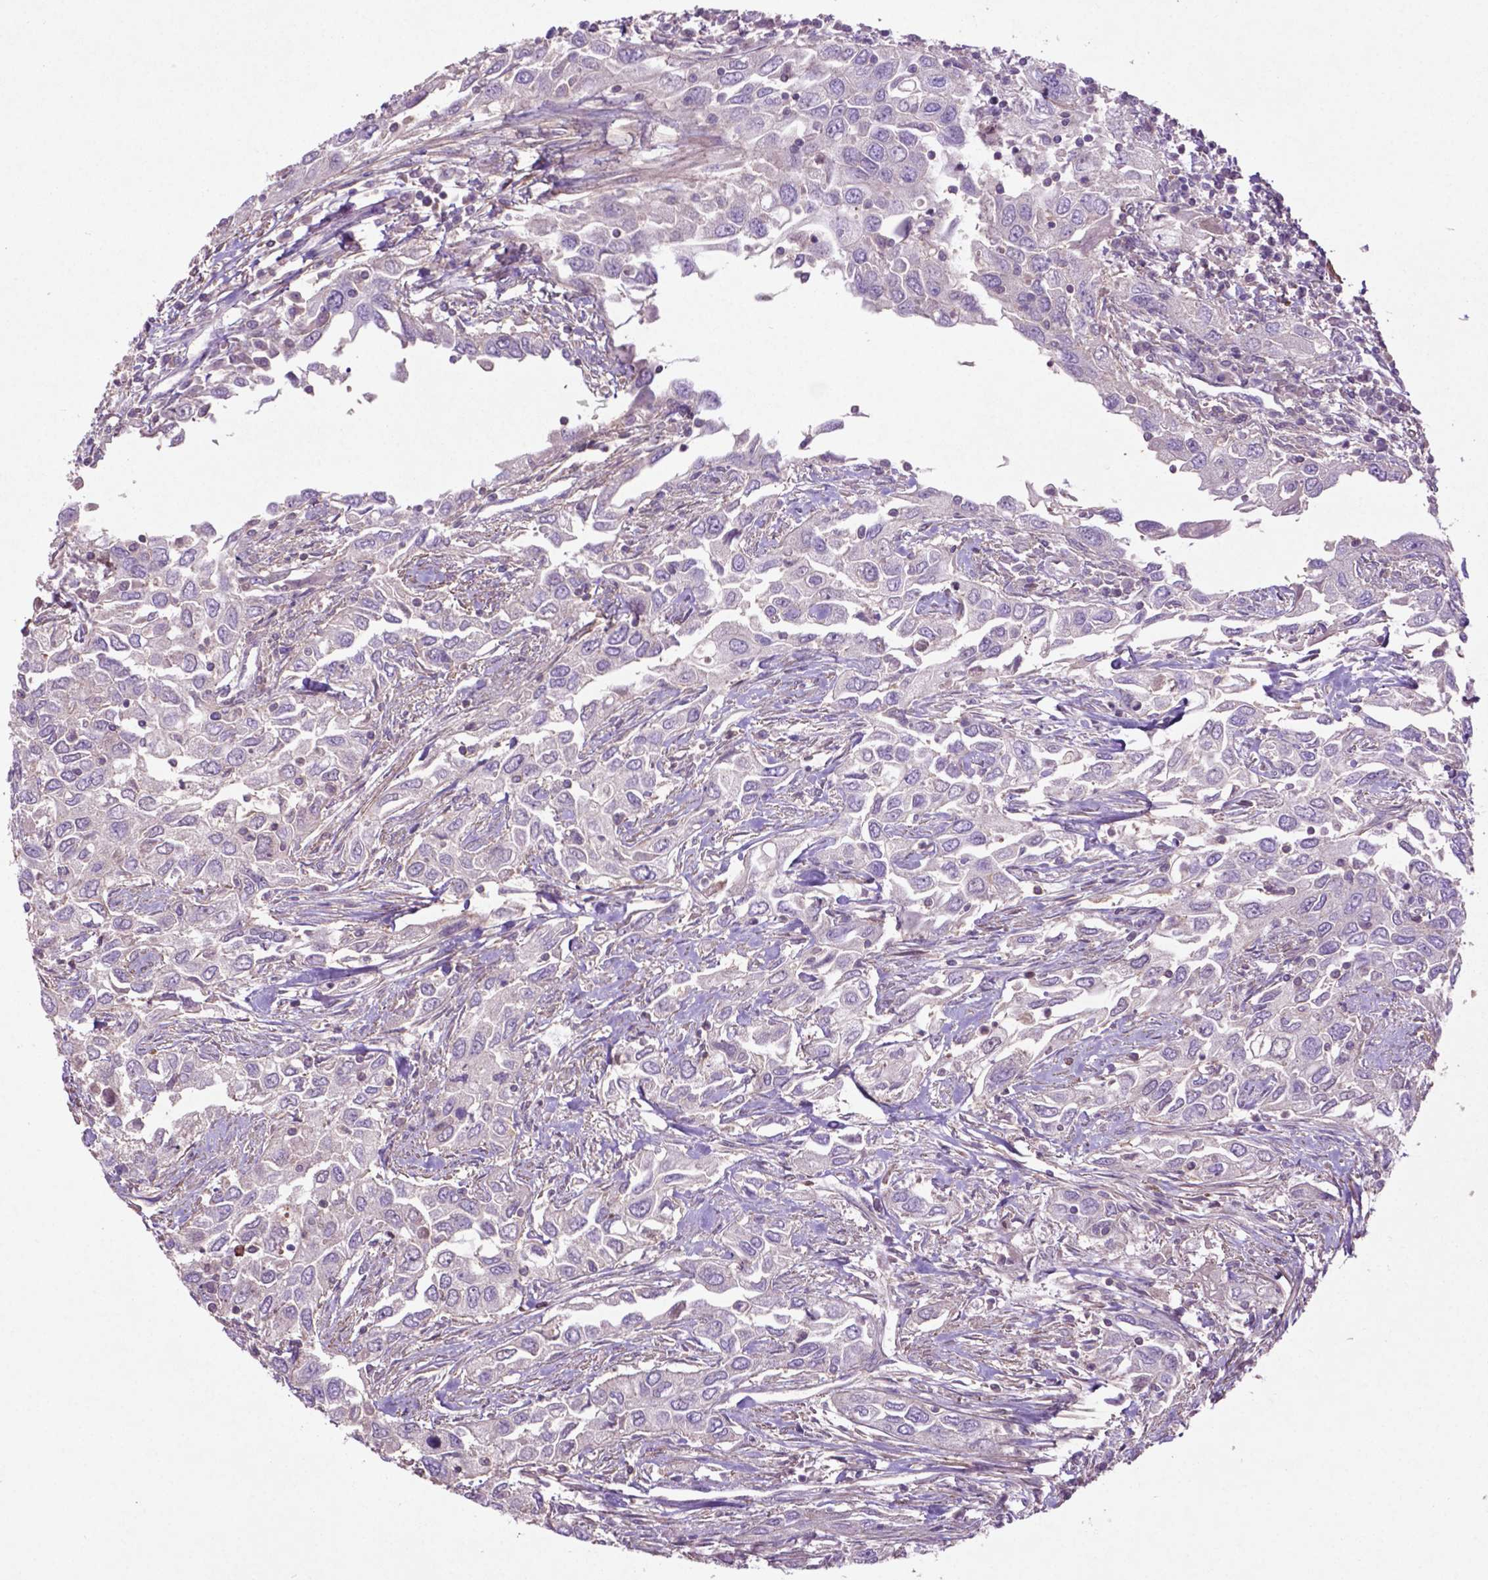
{"staining": {"intensity": "negative", "quantity": "none", "location": "none"}, "tissue": "urothelial cancer", "cell_type": "Tumor cells", "image_type": "cancer", "snomed": [{"axis": "morphology", "description": "Urothelial carcinoma, High grade"}, {"axis": "topography", "description": "Urinary bladder"}], "caption": "The histopathology image shows no significant staining in tumor cells of urothelial carcinoma (high-grade).", "gene": "BMP4", "patient": {"sex": "male", "age": 76}}